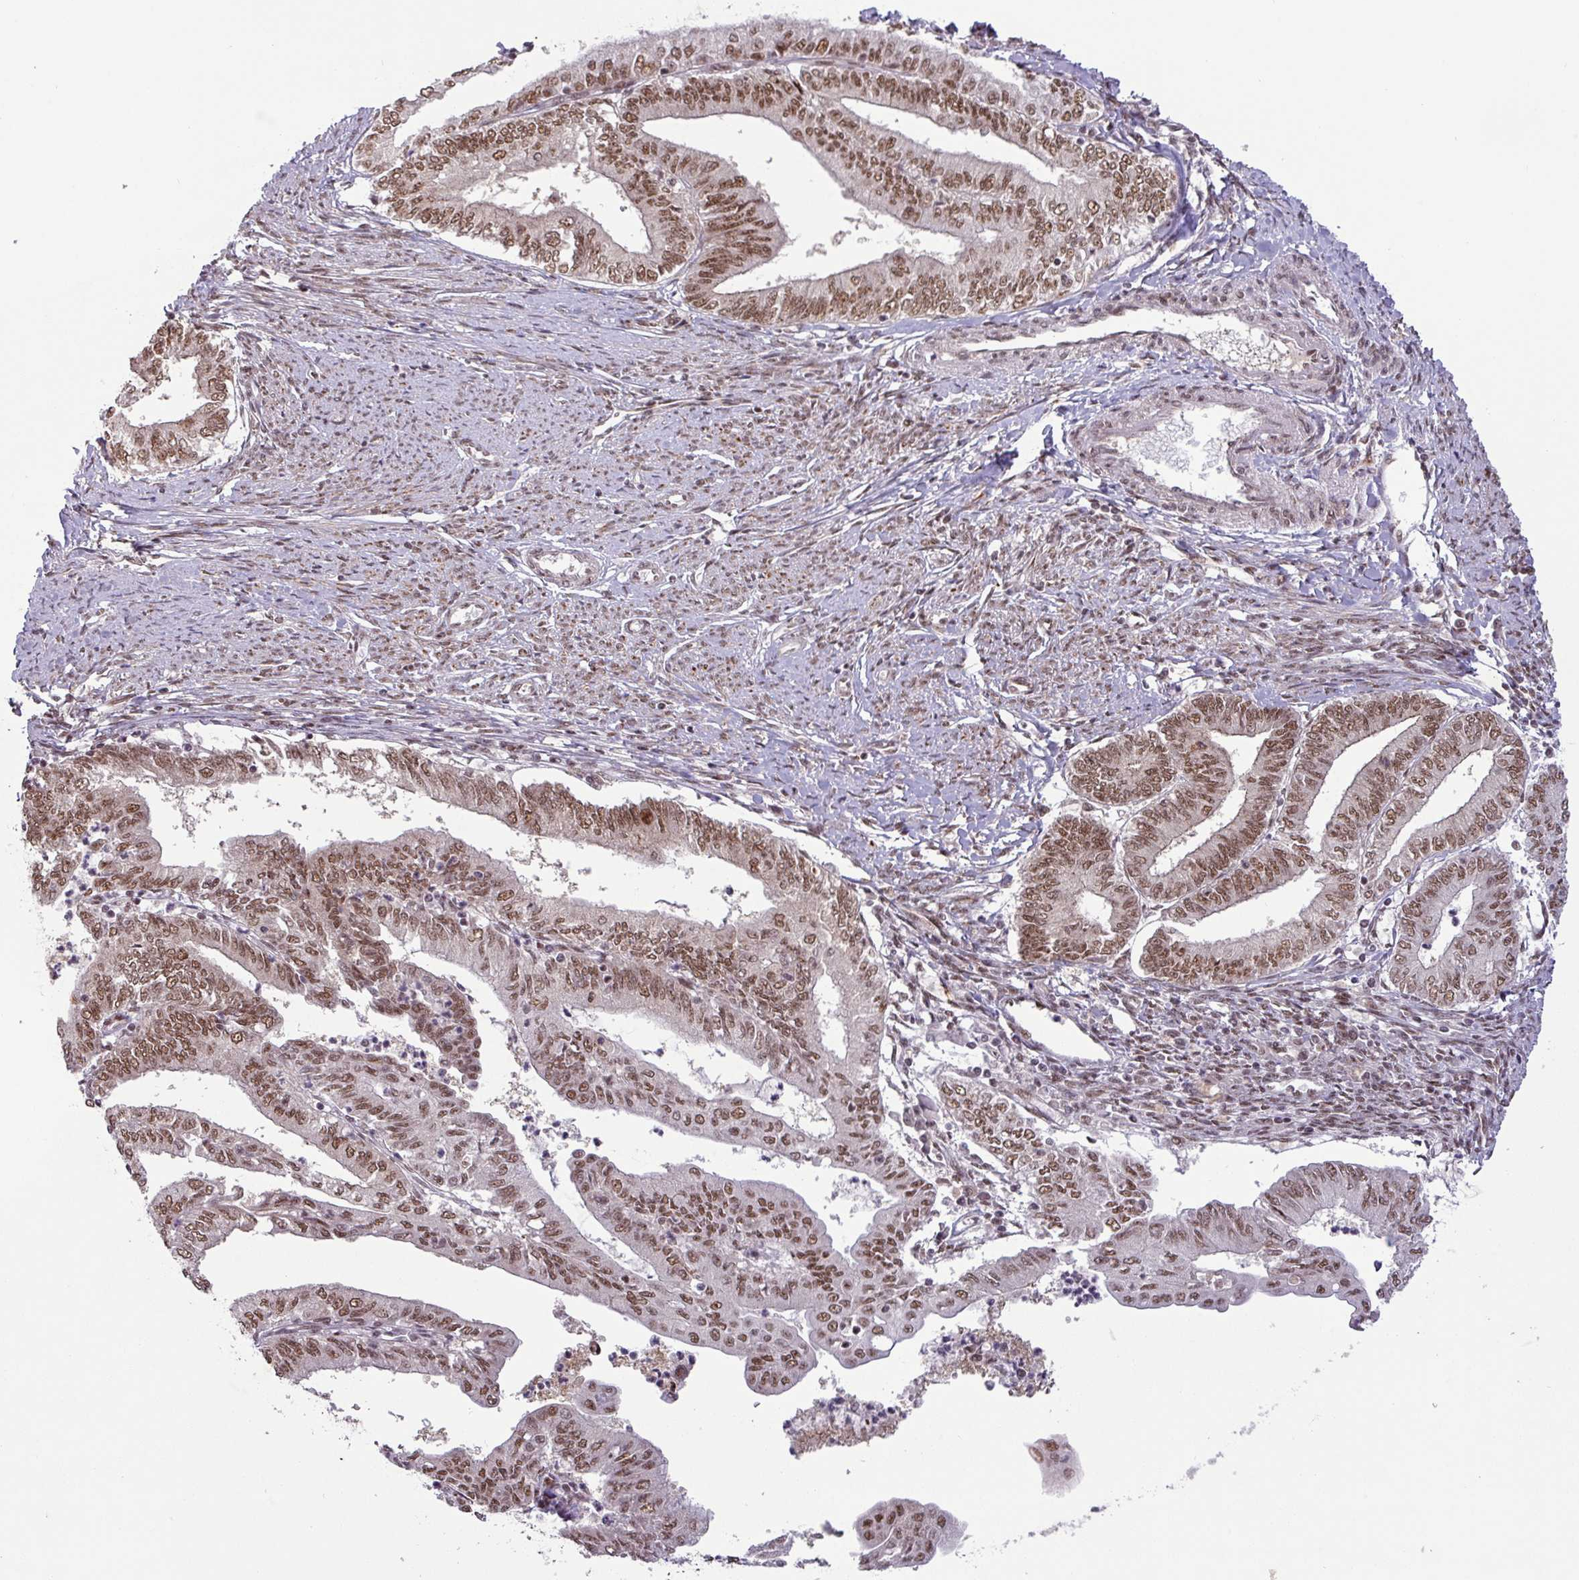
{"staining": {"intensity": "moderate", "quantity": ">75%", "location": "nuclear"}, "tissue": "endometrial cancer", "cell_type": "Tumor cells", "image_type": "cancer", "snomed": [{"axis": "morphology", "description": "Adenocarcinoma, NOS"}, {"axis": "topography", "description": "Endometrium"}], "caption": "A brown stain highlights moderate nuclear expression of a protein in human endometrial adenocarcinoma tumor cells.", "gene": "SRSF2", "patient": {"sex": "female", "age": 66}}